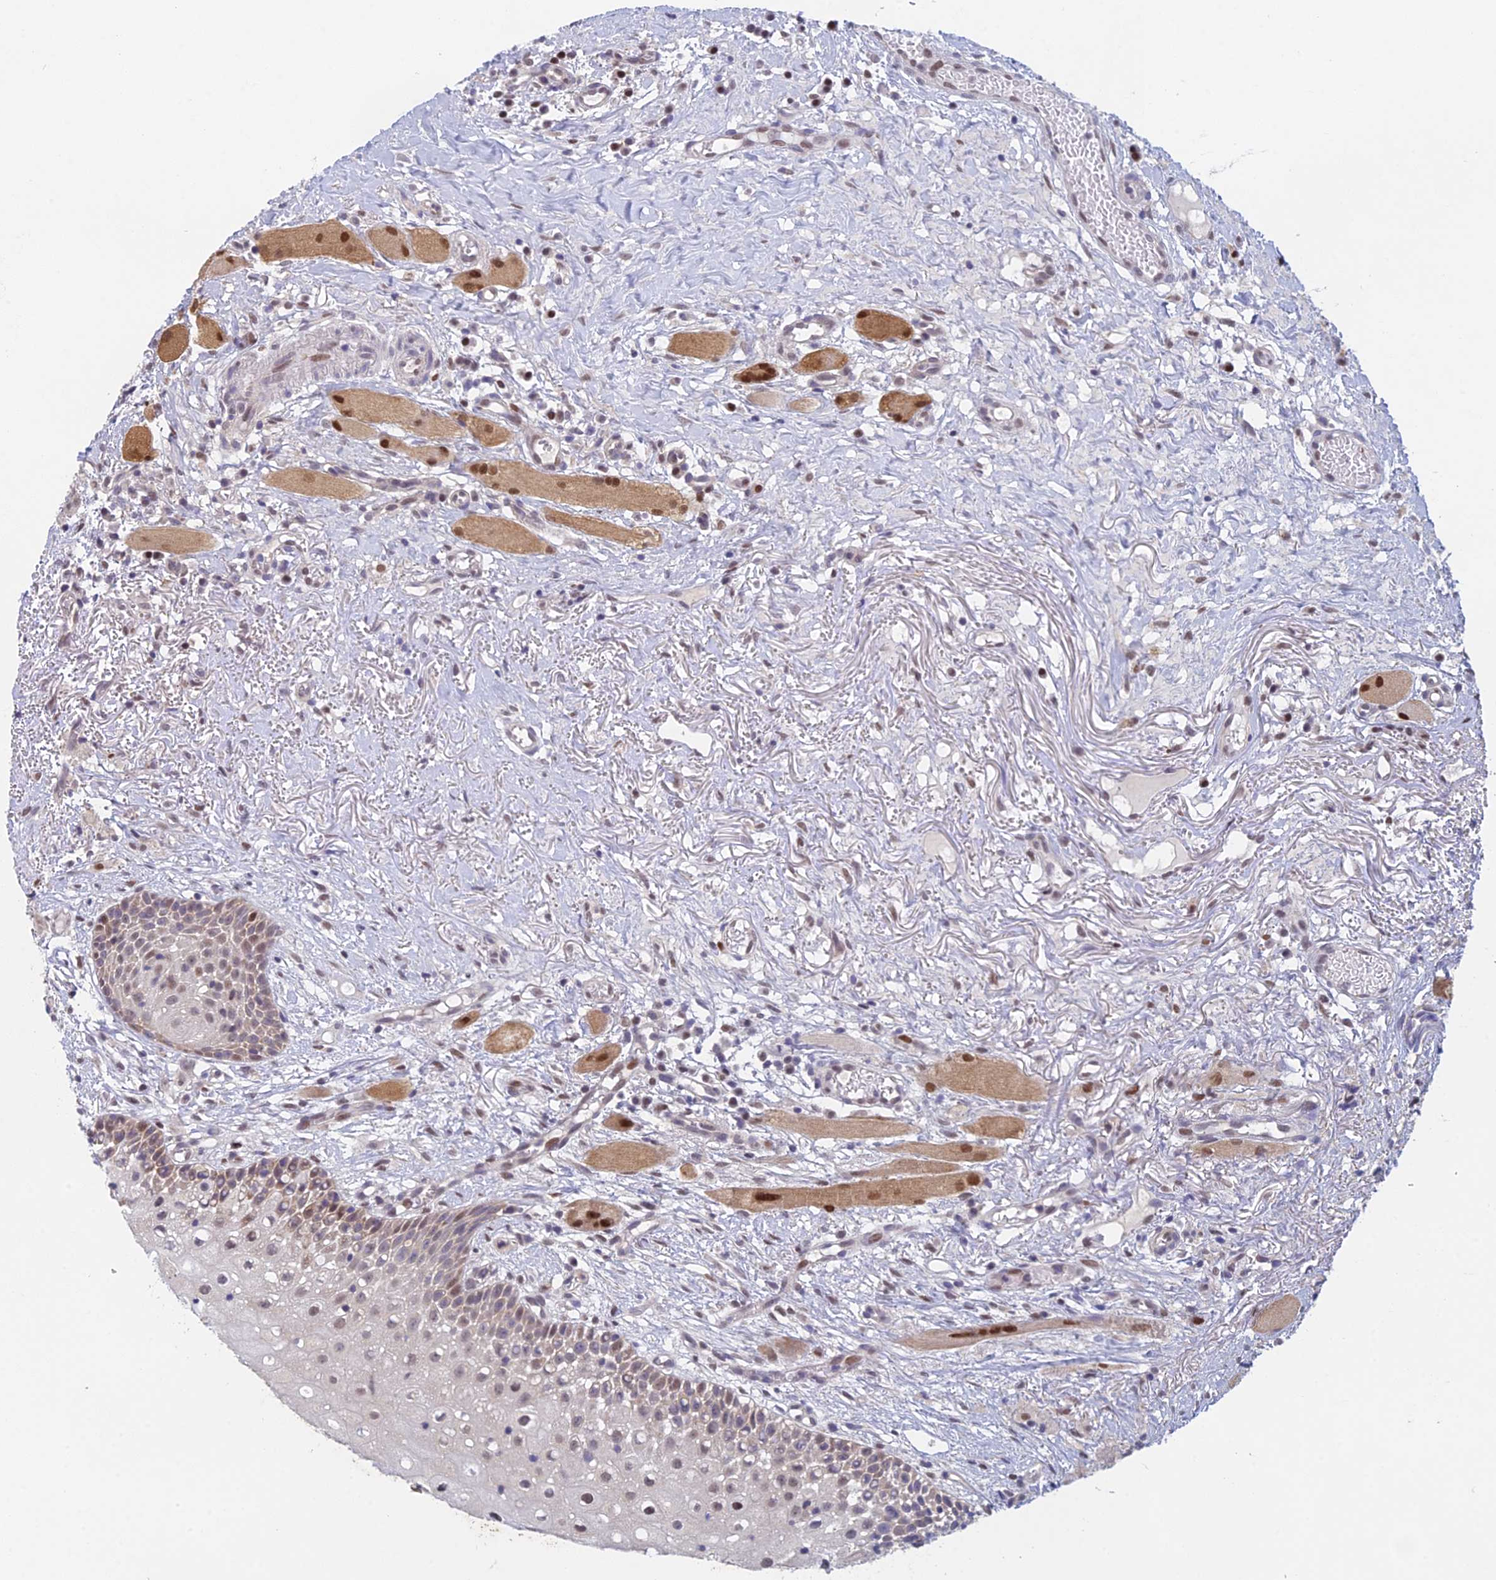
{"staining": {"intensity": "moderate", "quantity": "25%-75%", "location": "nuclear"}, "tissue": "oral mucosa", "cell_type": "Squamous epithelial cells", "image_type": "normal", "snomed": [{"axis": "morphology", "description": "Normal tissue, NOS"}, {"axis": "topography", "description": "Oral tissue"}], "caption": "Oral mucosa stained for a protein (brown) shows moderate nuclear positive expression in approximately 25%-75% of squamous epithelial cells.", "gene": "MRPL17", "patient": {"sex": "female", "age": 69}}